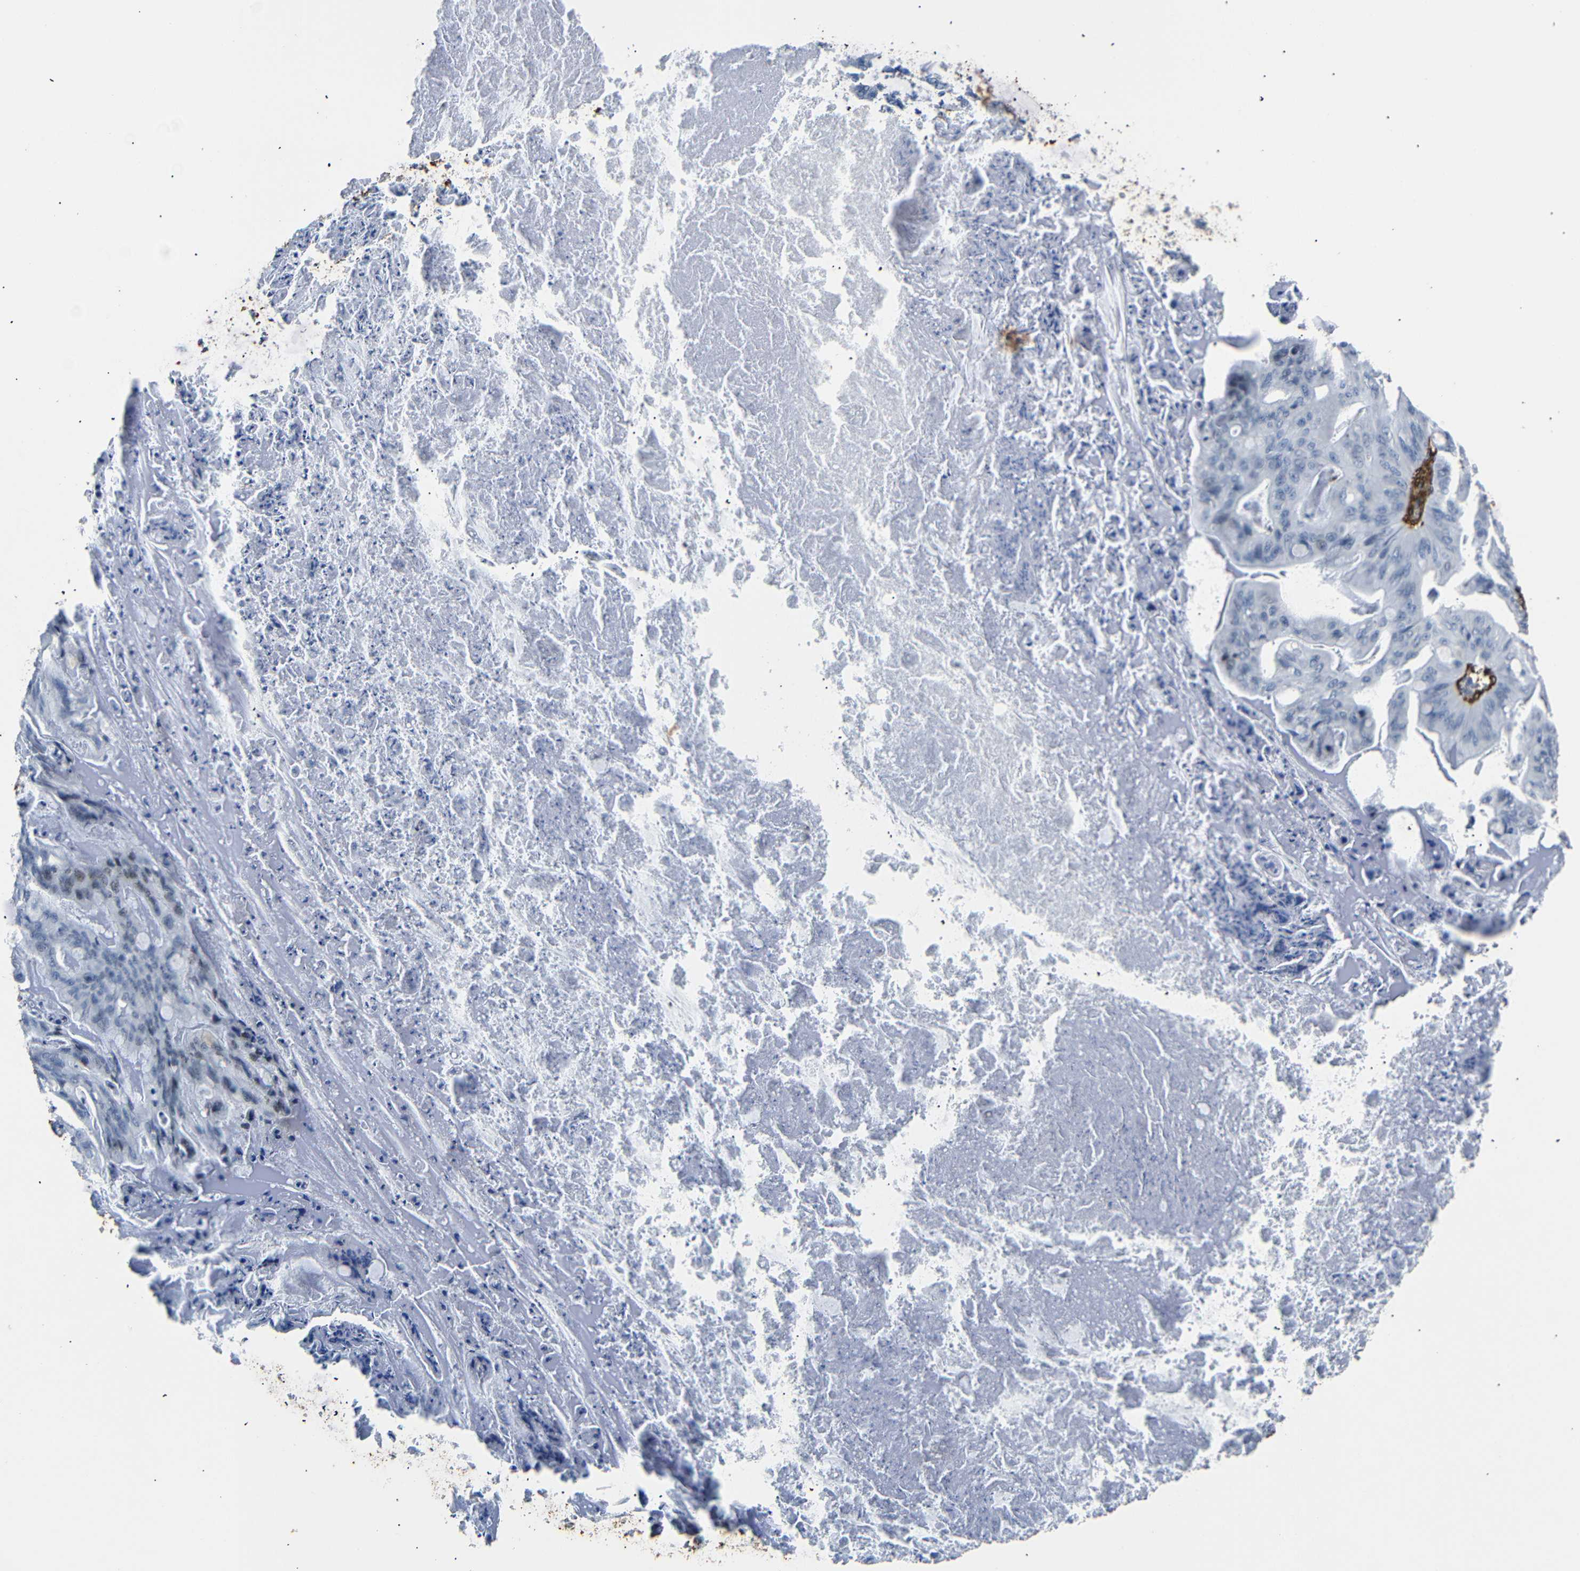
{"staining": {"intensity": "negative", "quantity": "none", "location": "none"}, "tissue": "ovarian cancer", "cell_type": "Tumor cells", "image_type": "cancer", "snomed": [{"axis": "morphology", "description": "Cystadenocarcinoma, mucinous, NOS"}, {"axis": "topography", "description": "Ovary"}], "caption": "A micrograph of ovarian cancer stained for a protein shows no brown staining in tumor cells.", "gene": "ACTA2", "patient": {"sex": "female", "age": 36}}